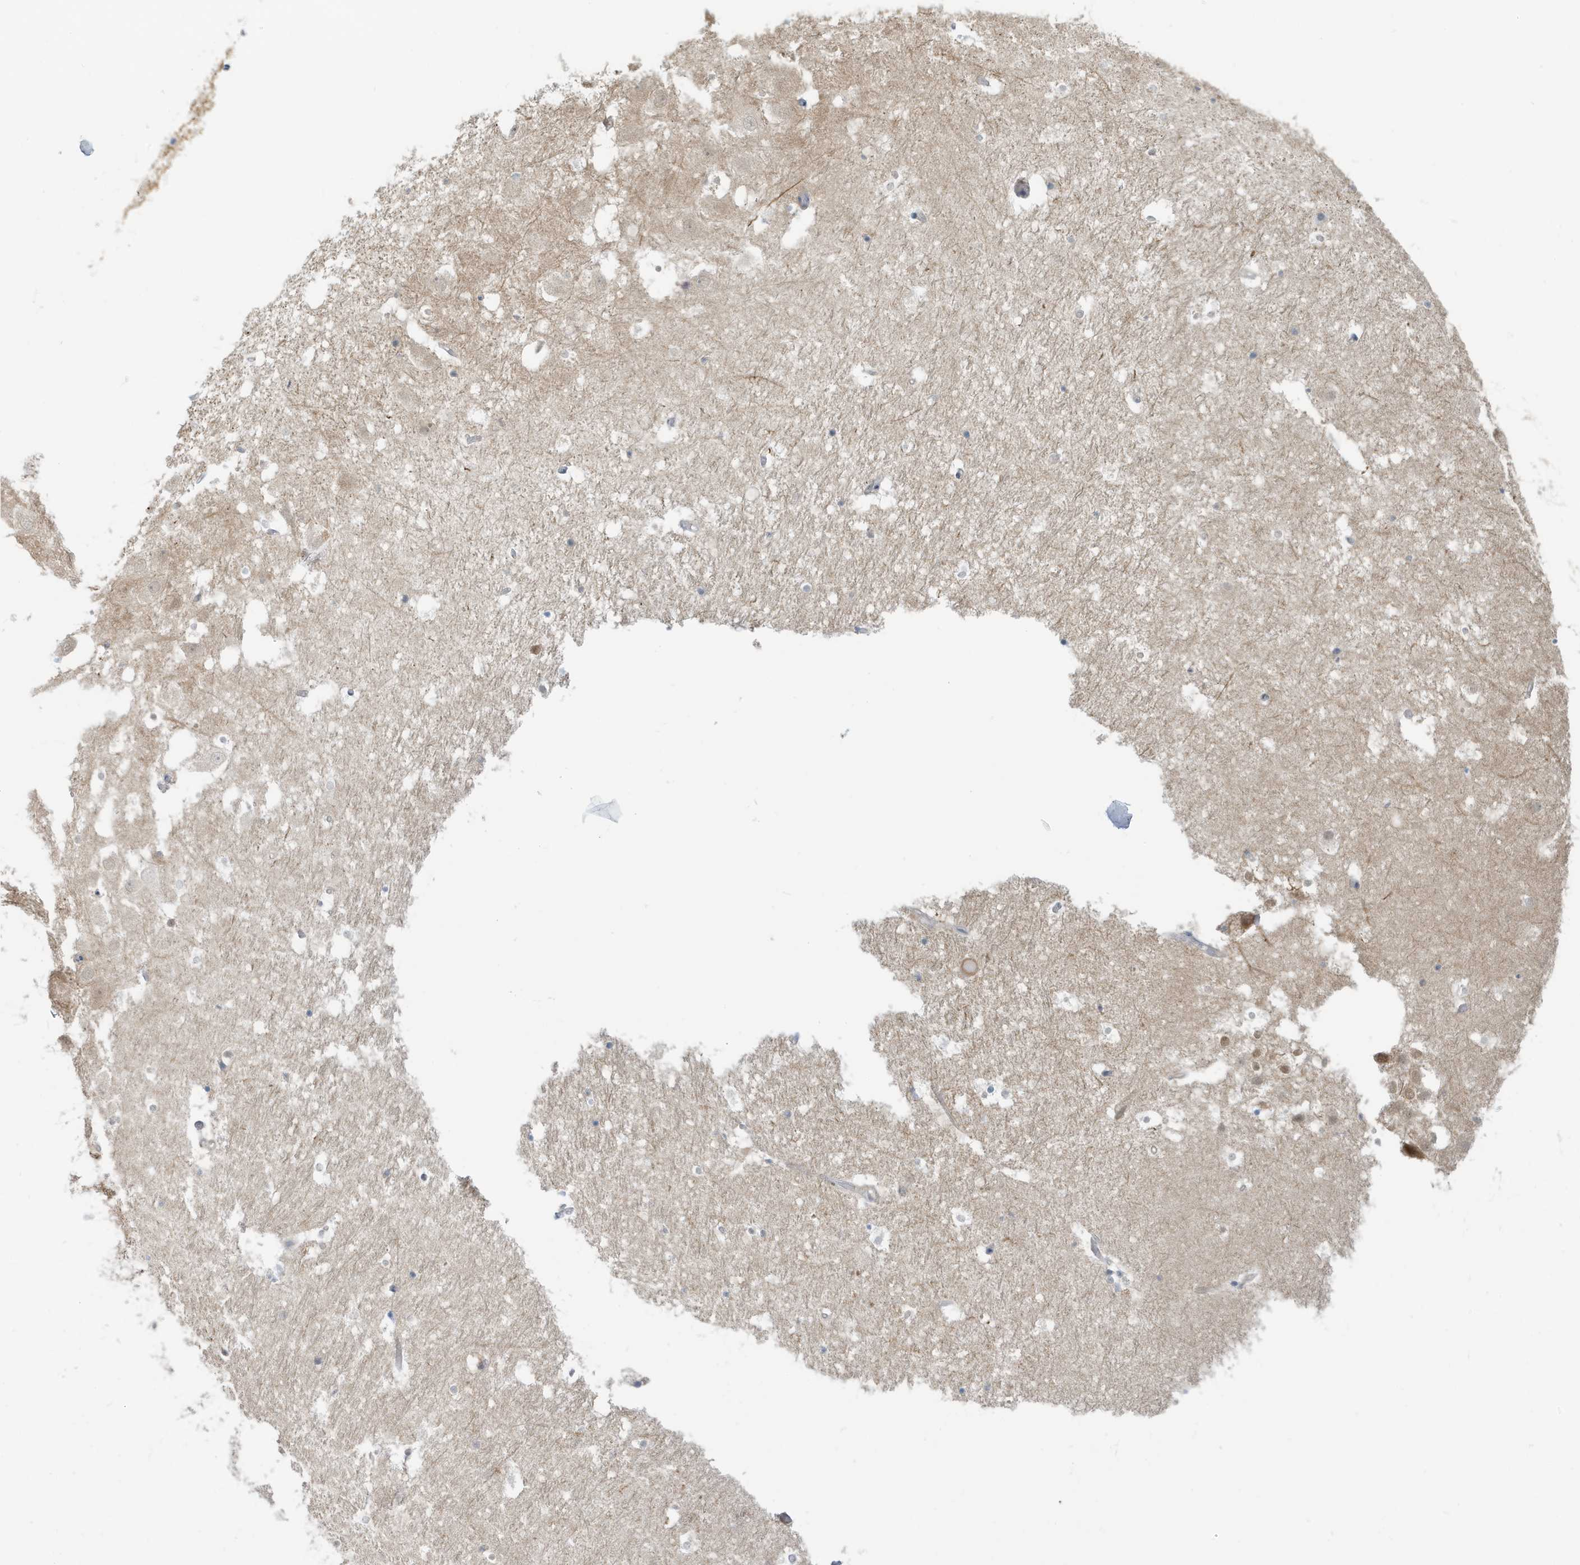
{"staining": {"intensity": "negative", "quantity": "none", "location": "none"}, "tissue": "hippocampus", "cell_type": "Glial cells", "image_type": "normal", "snomed": [{"axis": "morphology", "description": "Normal tissue, NOS"}, {"axis": "topography", "description": "Hippocampus"}], "caption": "Immunohistochemistry of benign hippocampus shows no staining in glial cells.", "gene": "OGA", "patient": {"sex": "female", "age": 52}}